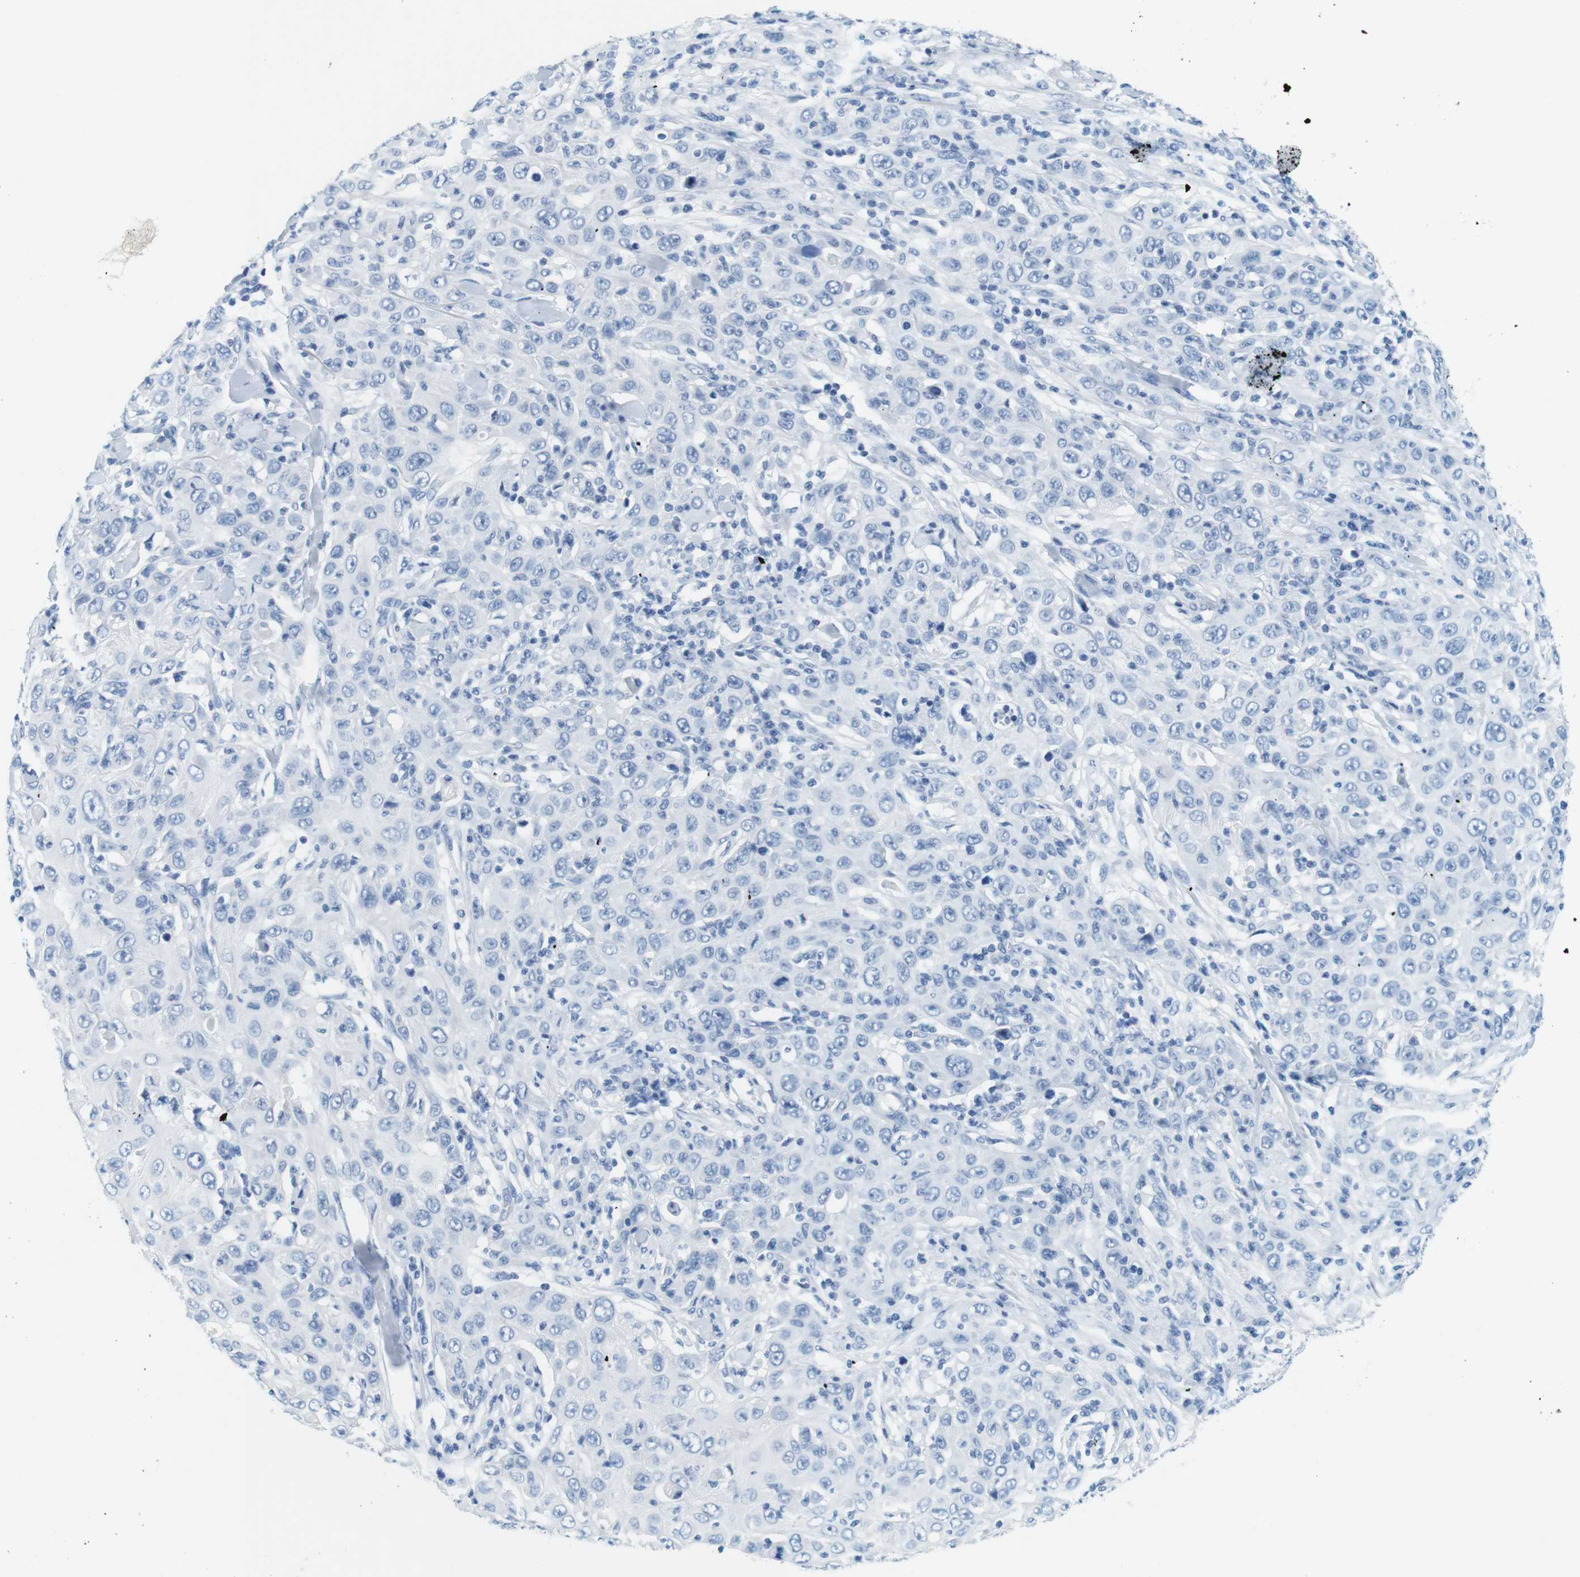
{"staining": {"intensity": "negative", "quantity": "none", "location": "none"}, "tissue": "skin cancer", "cell_type": "Tumor cells", "image_type": "cancer", "snomed": [{"axis": "morphology", "description": "Squamous cell carcinoma, NOS"}, {"axis": "topography", "description": "Skin"}], "caption": "Immunohistochemistry (IHC) micrograph of human skin cancer stained for a protein (brown), which demonstrates no staining in tumor cells.", "gene": "CYP2C9", "patient": {"sex": "female", "age": 88}}